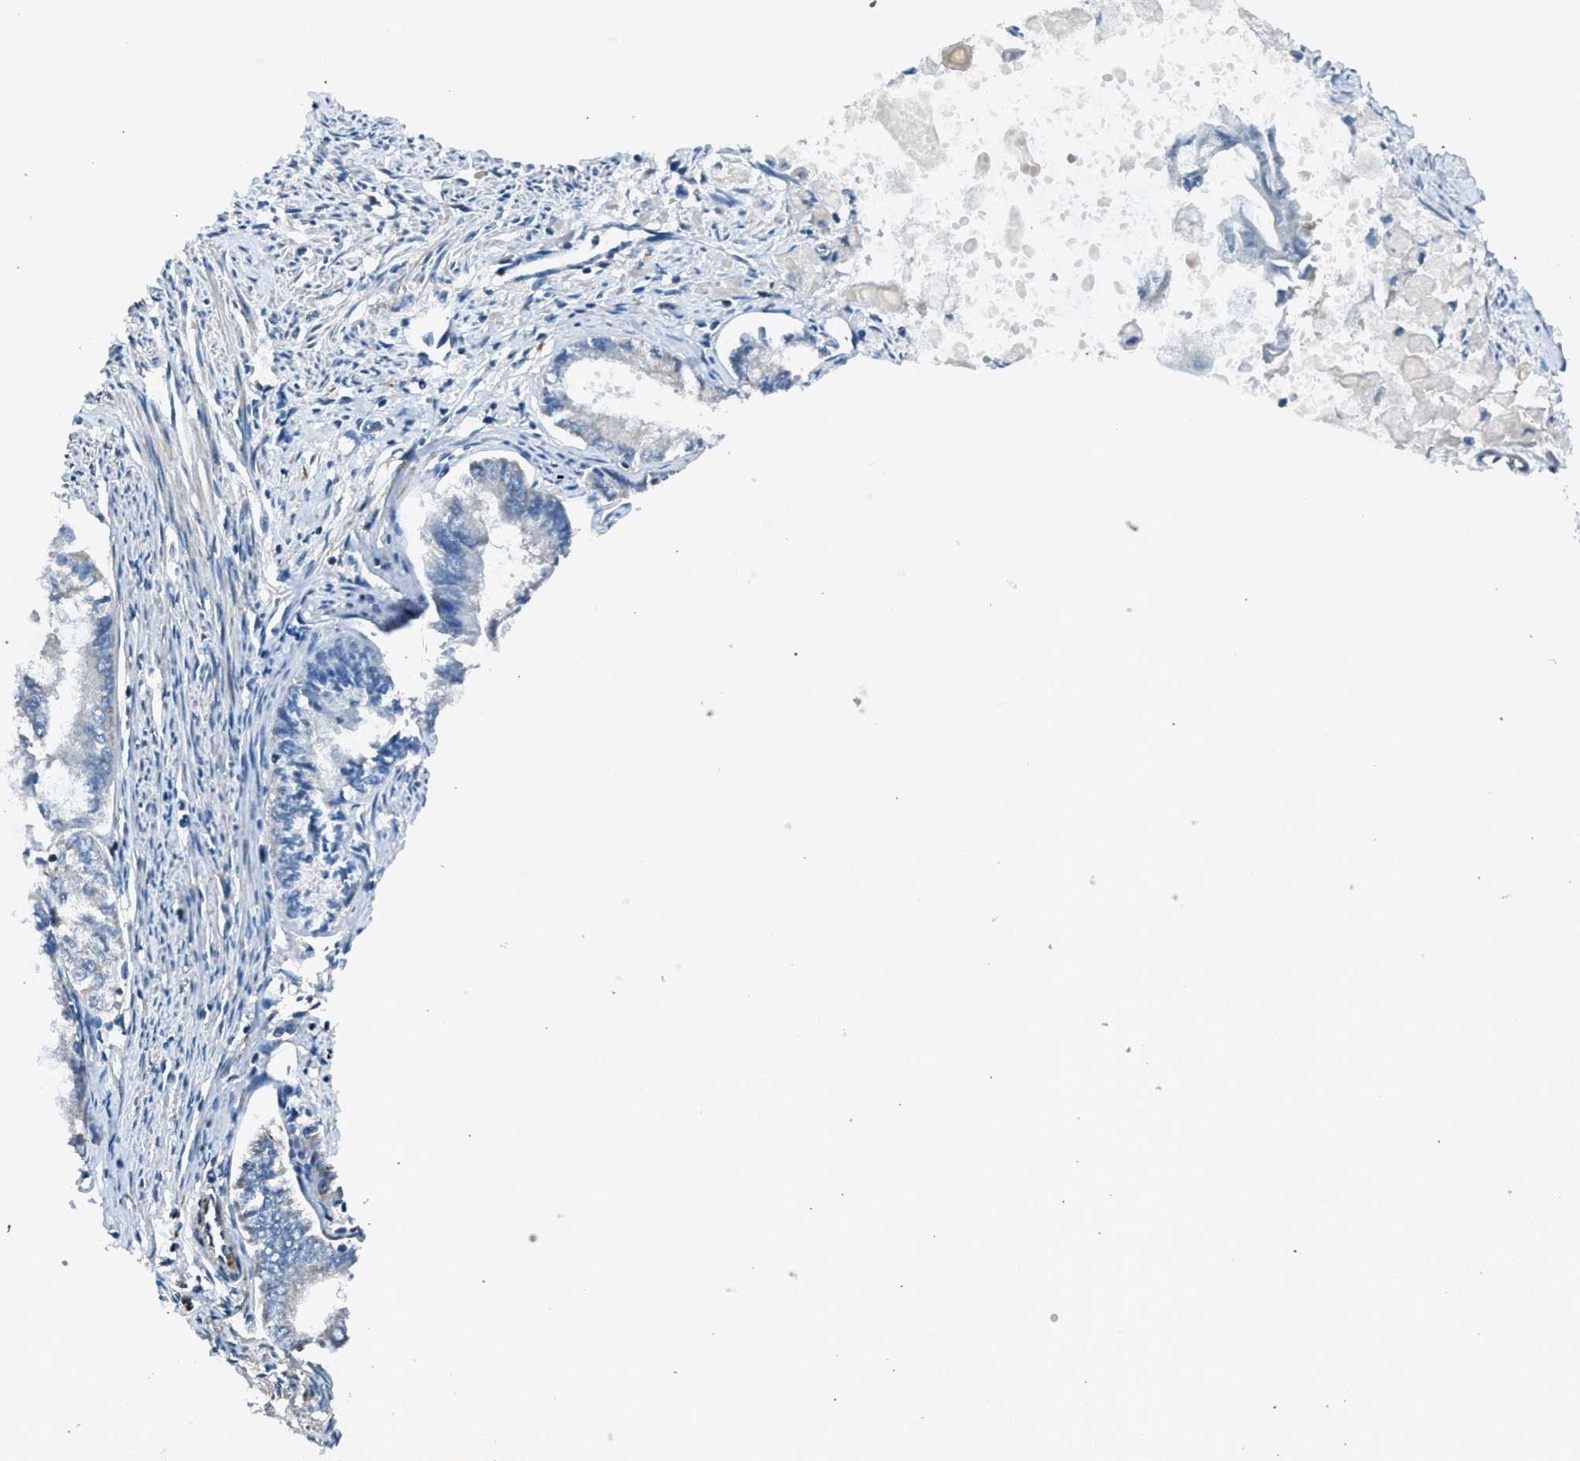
{"staining": {"intensity": "negative", "quantity": "none", "location": "none"}, "tissue": "endometrial cancer", "cell_type": "Tumor cells", "image_type": "cancer", "snomed": [{"axis": "morphology", "description": "Adenocarcinoma, NOS"}, {"axis": "topography", "description": "Endometrium"}], "caption": "DAB immunohistochemical staining of human endometrial adenocarcinoma reveals no significant expression in tumor cells. (DAB (3,3'-diaminobenzidine) immunohistochemistry (IHC), high magnification).", "gene": "LMLN", "patient": {"sex": "female", "age": 86}}